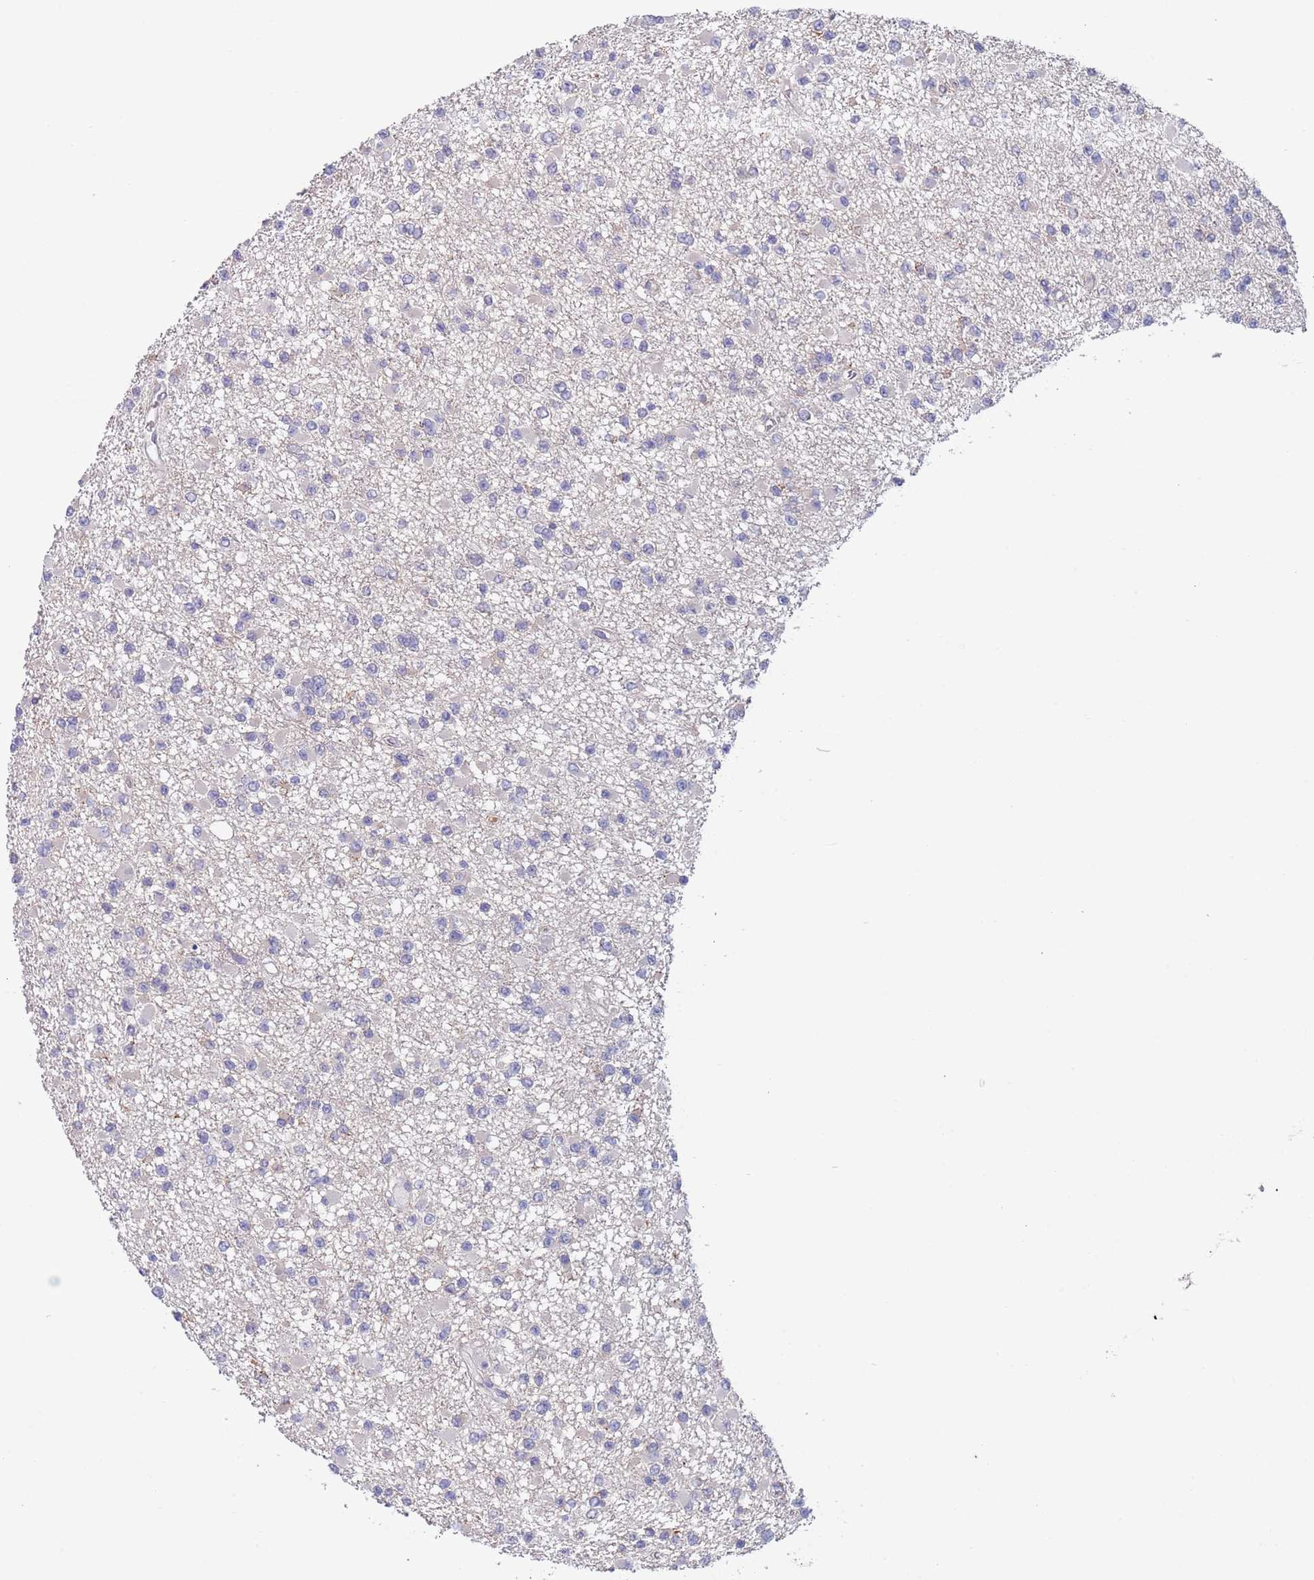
{"staining": {"intensity": "negative", "quantity": "none", "location": "none"}, "tissue": "glioma", "cell_type": "Tumor cells", "image_type": "cancer", "snomed": [{"axis": "morphology", "description": "Glioma, malignant, Low grade"}, {"axis": "topography", "description": "Brain"}], "caption": "Tumor cells show no significant expression in malignant glioma (low-grade).", "gene": "RNF169", "patient": {"sex": "female", "age": 22}}